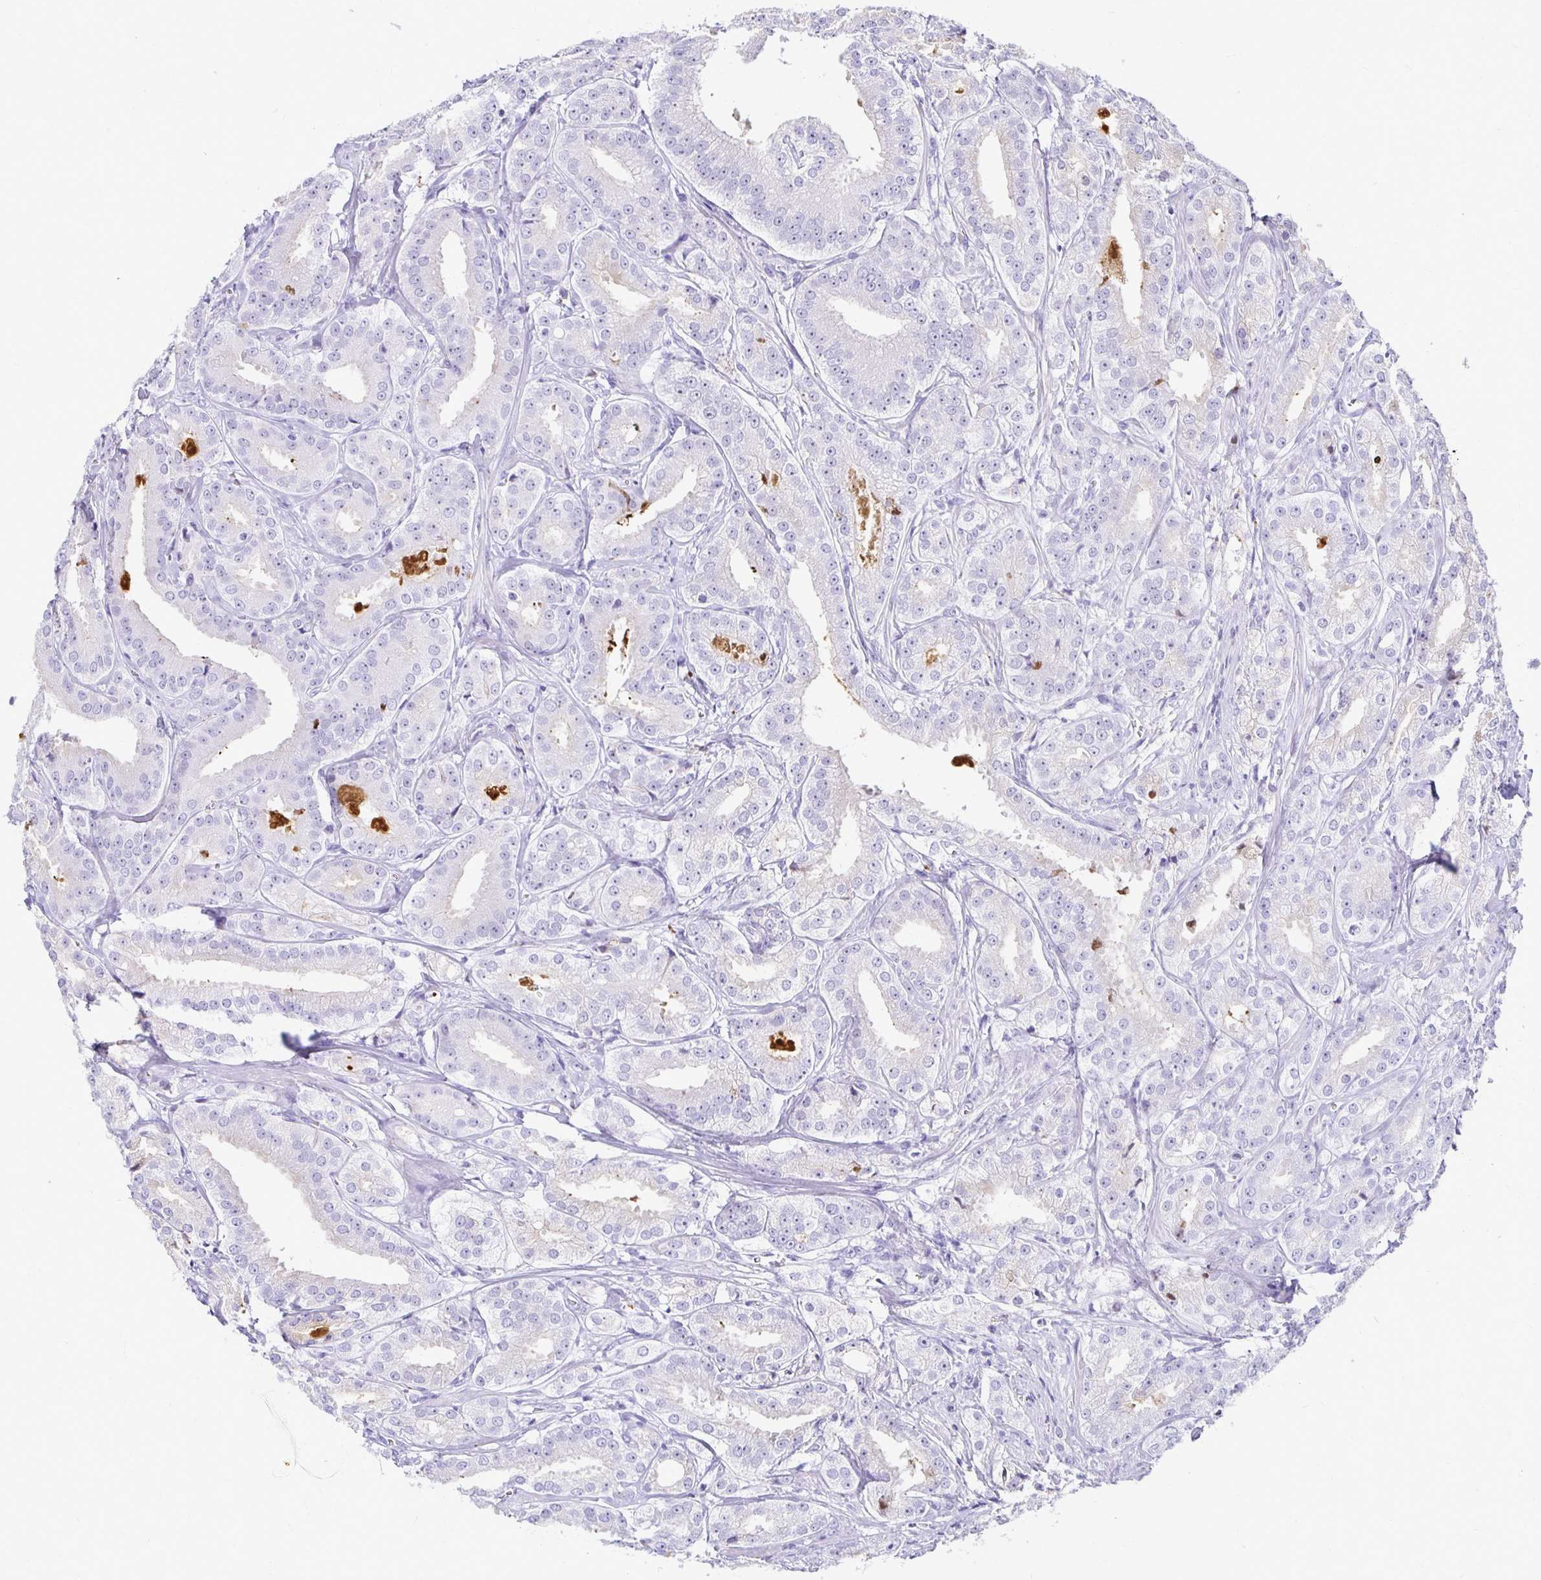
{"staining": {"intensity": "negative", "quantity": "none", "location": "none"}, "tissue": "prostate cancer", "cell_type": "Tumor cells", "image_type": "cancer", "snomed": [{"axis": "morphology", "description": "Adenocarcinoma, High grade"}, {"axis": "topography", "description": "Prostate"}], "caption": "Human prostate adenocarcinoma (high-grade) stained for a protein using immunohistochemistry demonstrates no staining in tumor cells.", "gene": "CST6", "patient": {"sex": "male", "age": 64}}